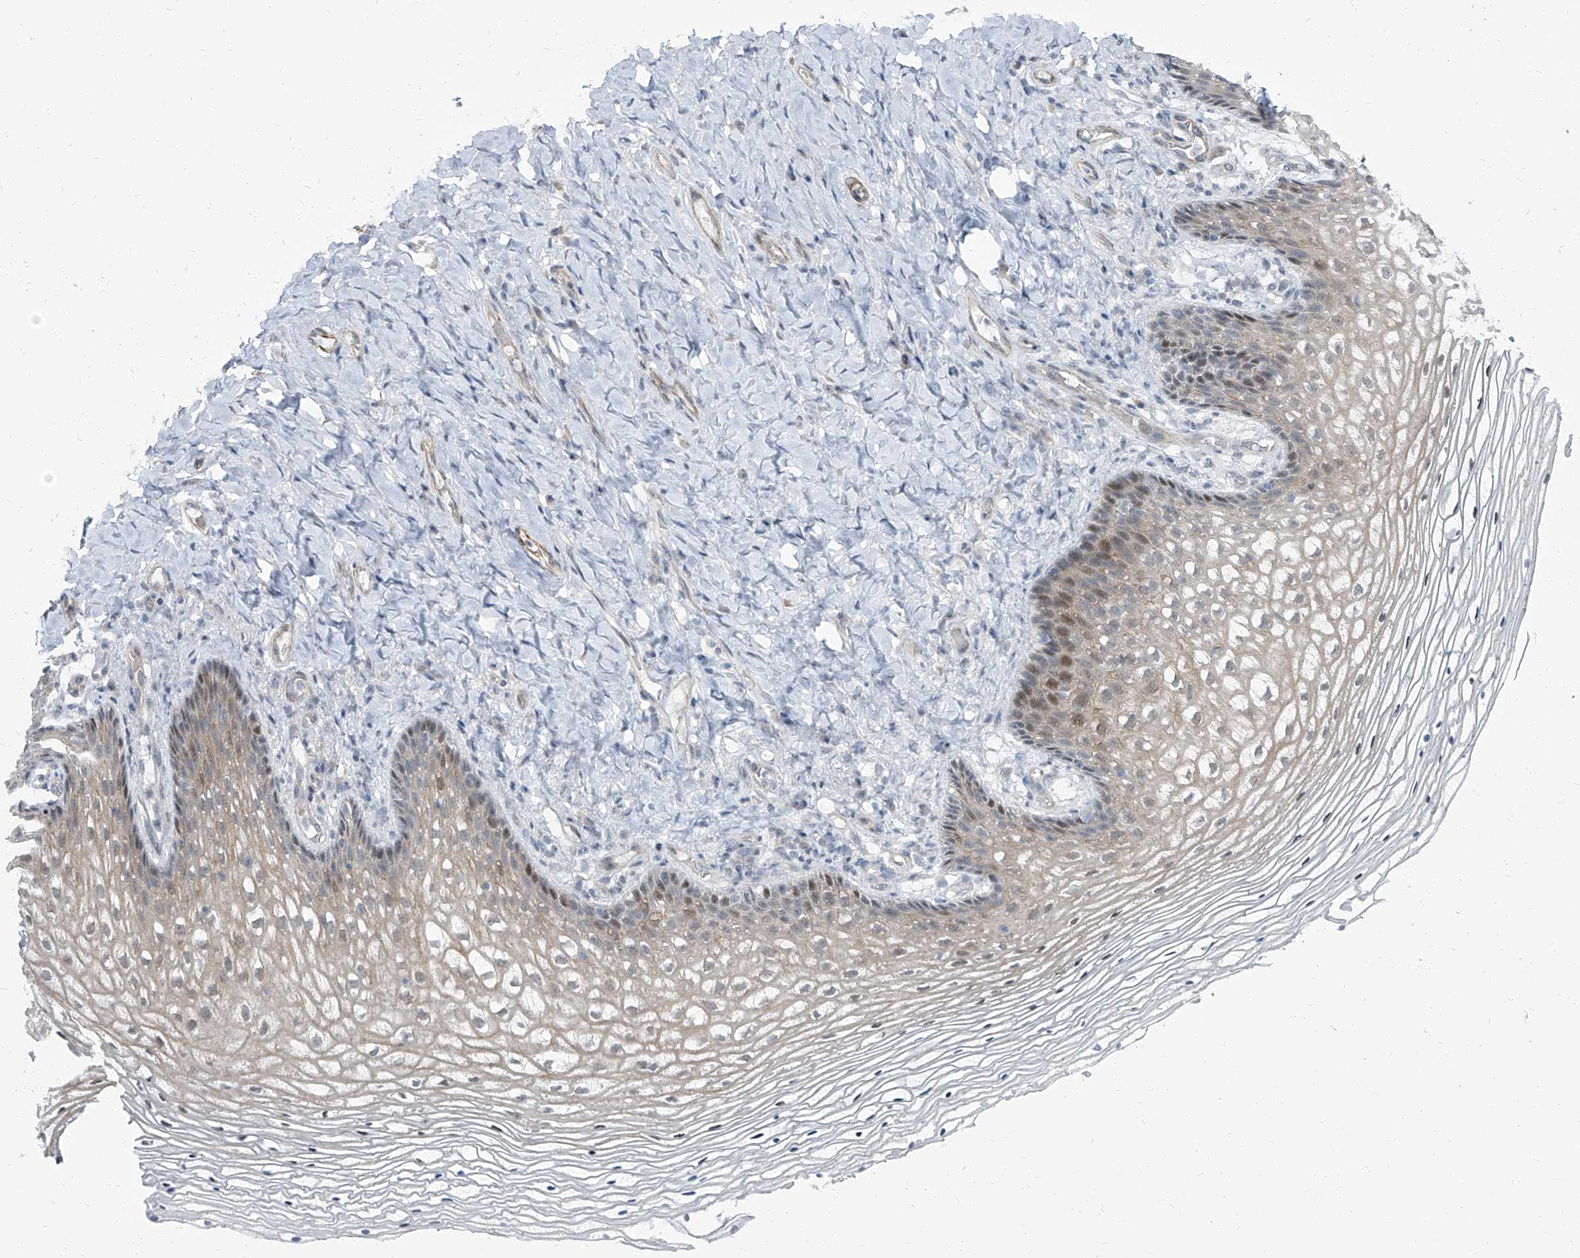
{"staining": {"intensity": "moderate", "quantity": "<25%", "location": "cytoplasmic/membranous,nuclear"}, "tissue": "vagina", "cell_type": "Squamous epithelial cells", "image_type": "normal", "snomed": [{"axis": "morphology", "description": "Normal tissue, NOS"}, {"axis": "topography", "description": "Vagina"}], "caption": "Squamous epithelial cells show low levels of moderate cytoplasmic/membranous,nuclear staining in about <25% of cells in benign vagina.", "gene": "TXLNB", "patient": {"sex": "female", "age": 60}}